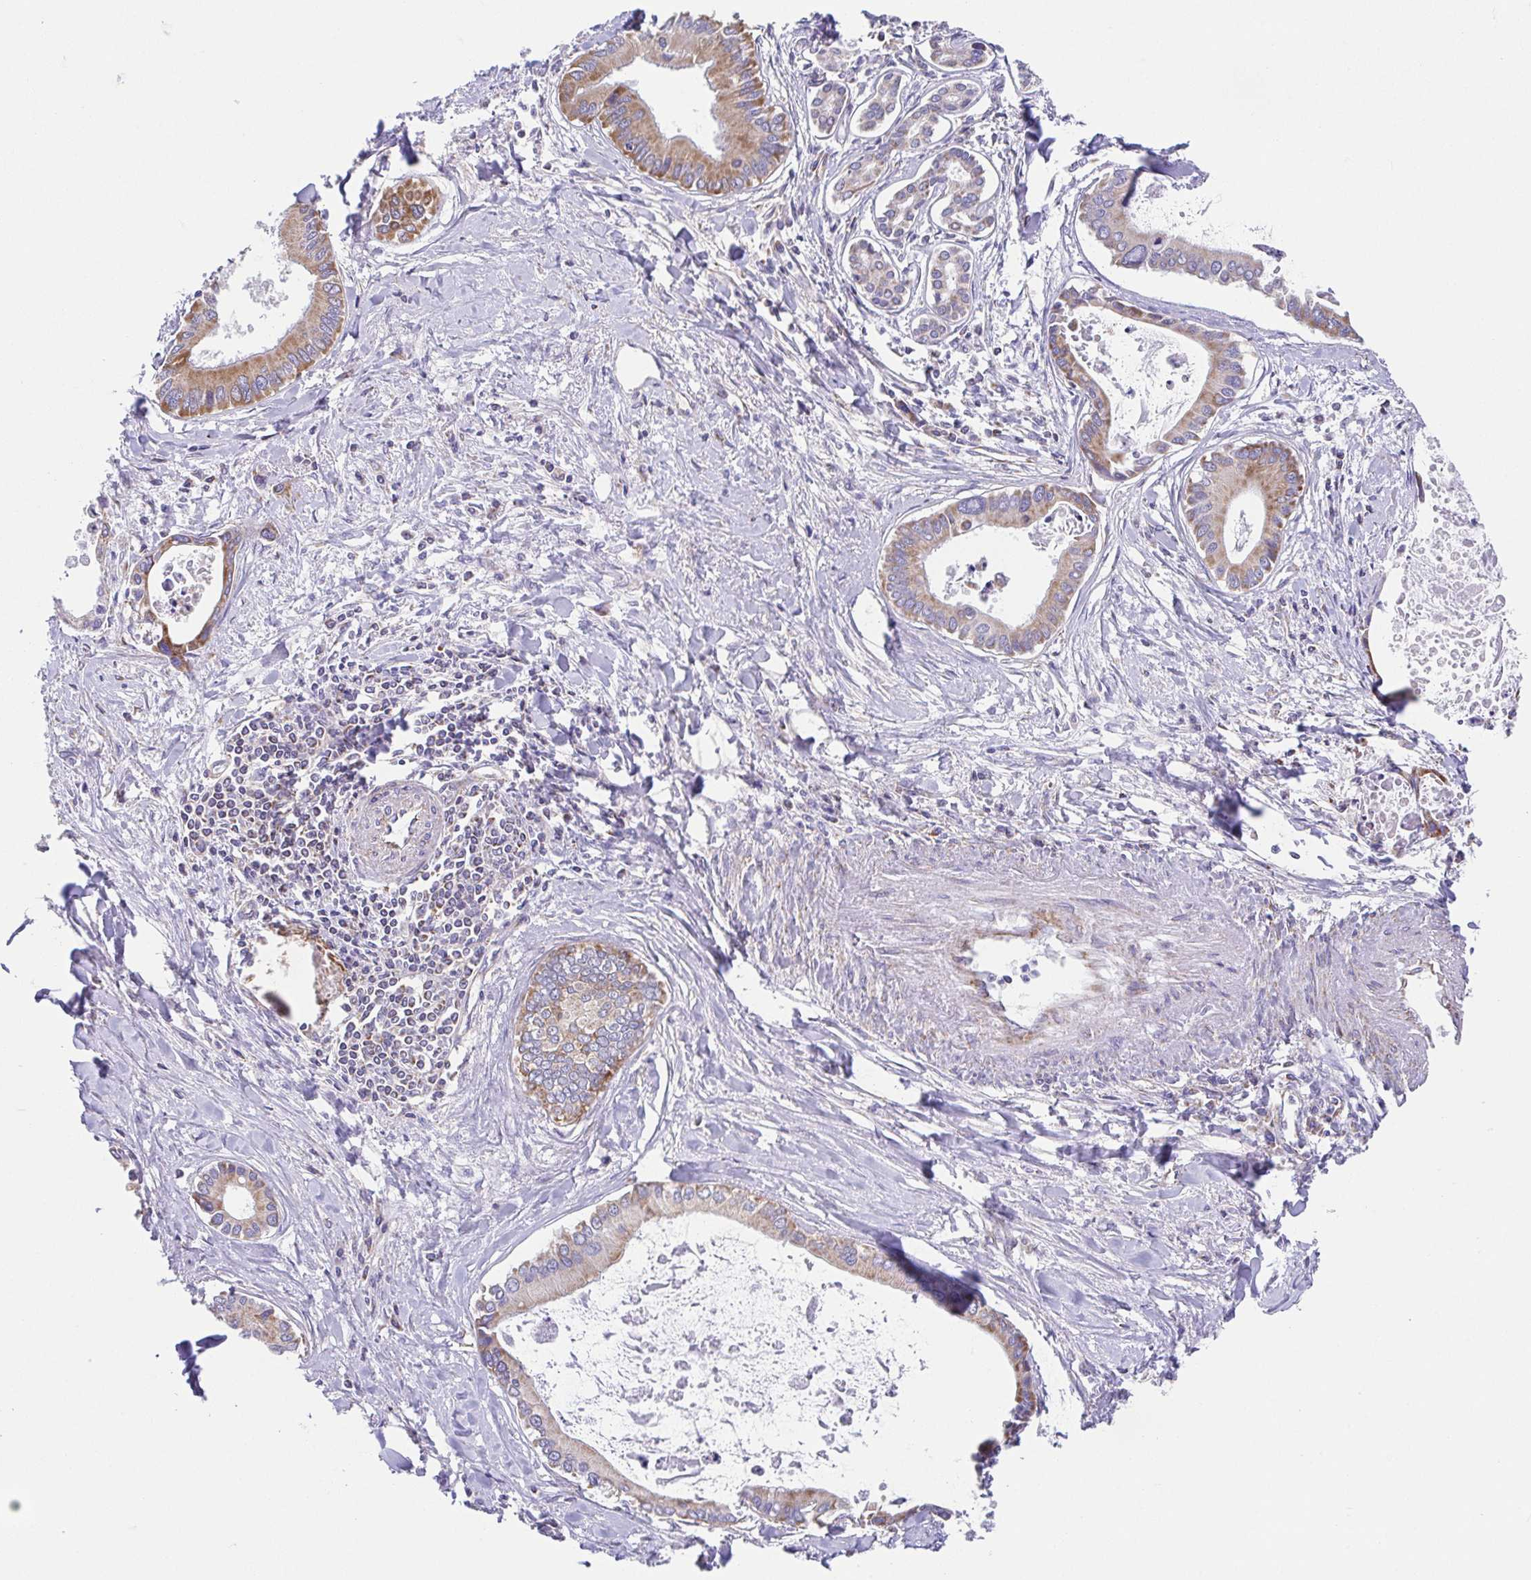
{"staining": {"intensity": "moderate", "quantity": ">75%", "location": "cytoplasmic/membranous"}, "tissue": "liver cancer", "cell_type": "Tumor cells", "image_type": "cancer", "snomed": [{"axis": "morphology", "description": "Cholangiocarcinoma"}, {"axis": "topography", "description": "Liver"}], "caption": "Approximately >75% of tumor cells in human liver cancer (cholangiocarcinoma) display moderate cytoplasmic/membranous protein positivity as visualized by brown immunohistochemical staining.", "gene": "GINM1", "patient": {"sex": "male", "age": 66}}